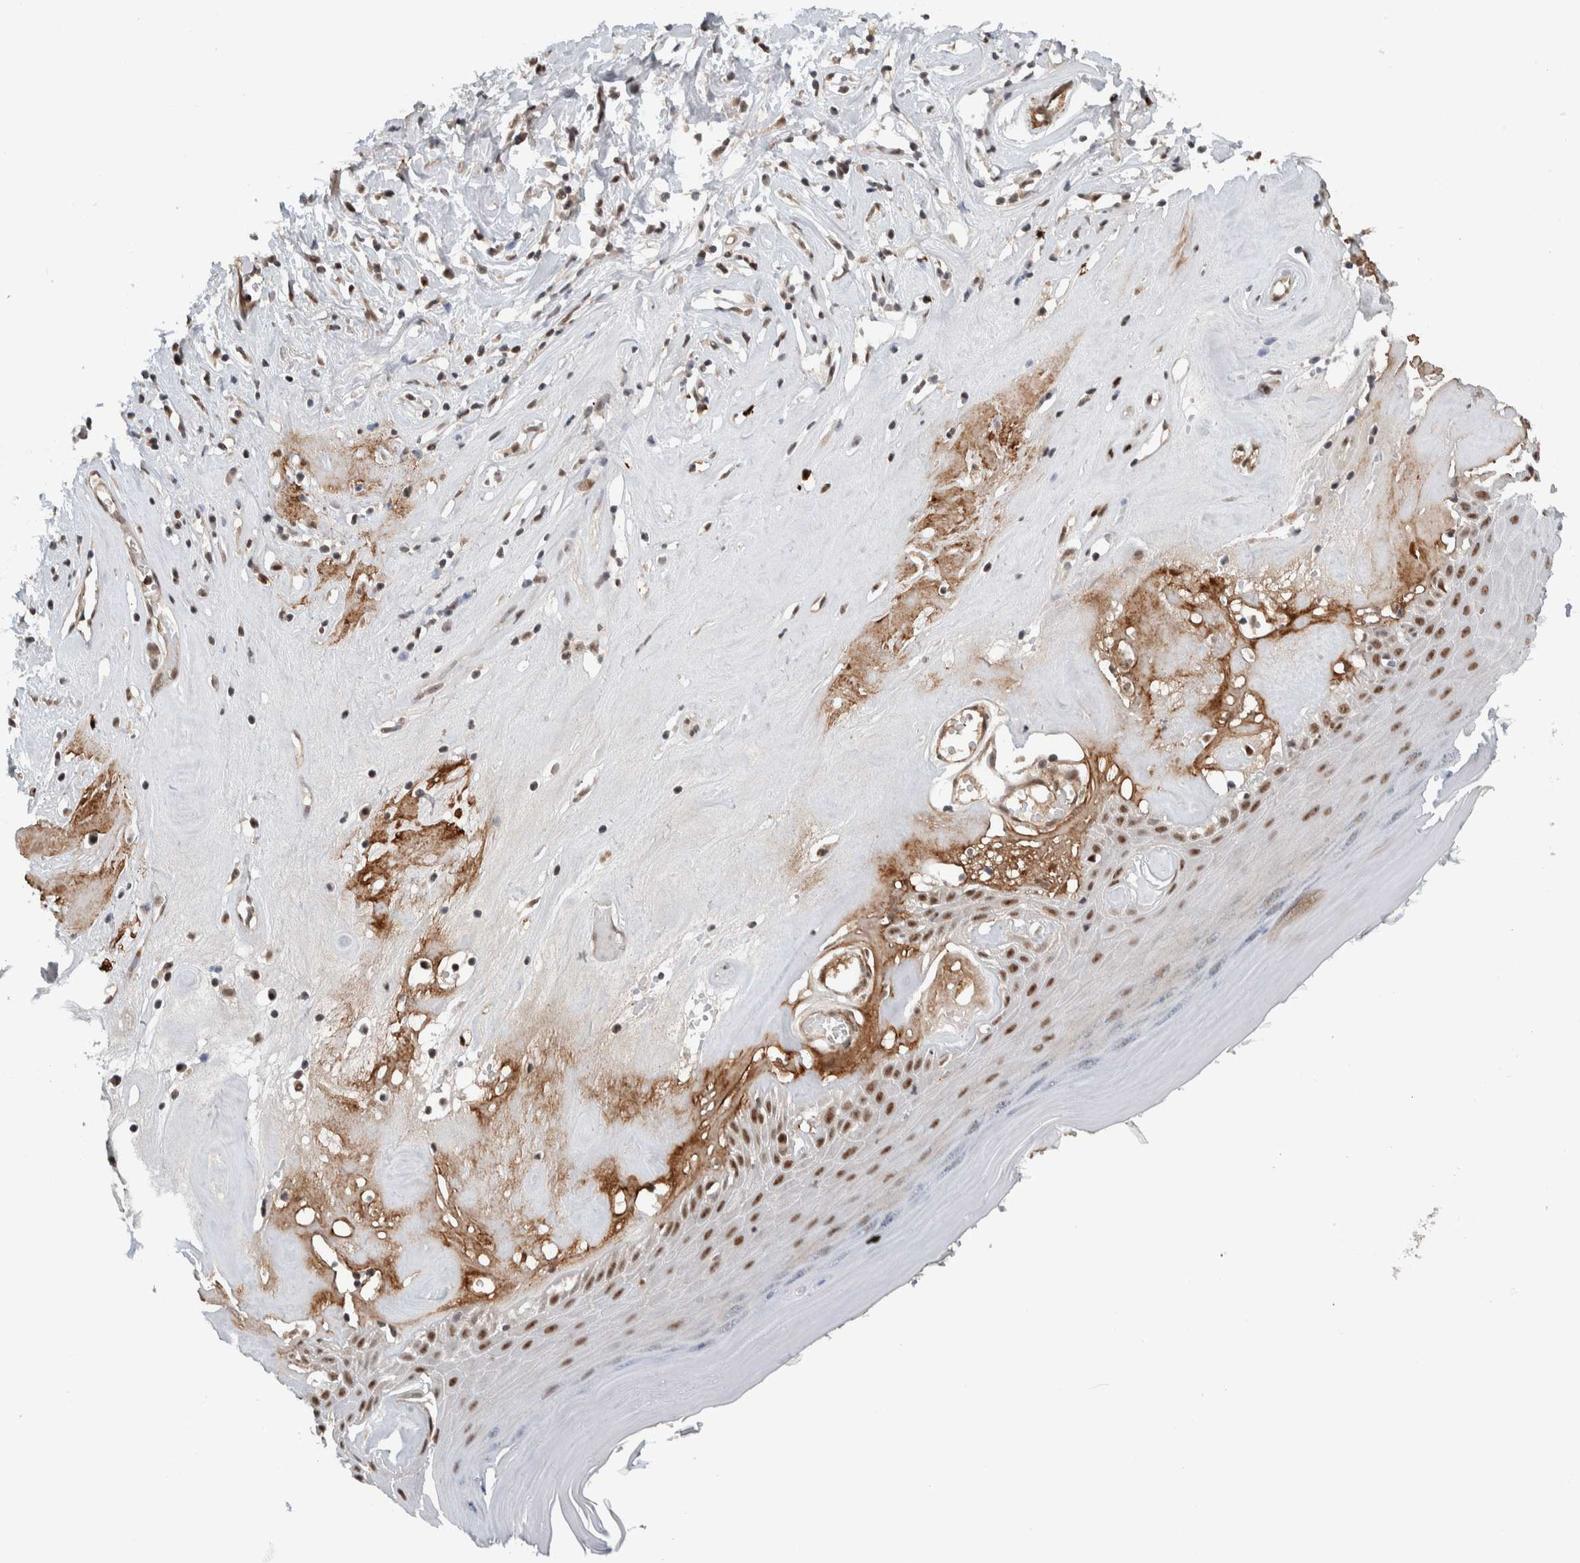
{"staining": {"intensity": "moderate", "quantity": ">75%", "location": "nuclear"}, "tissue": "skin", "cell_type": "Epidermal cells", "image_type": "normal", "snomed": [{"axis": "morphology", "description": "Normal tissue, NOS"}, {"axis": "morphology", "description": "Inflammation, NOS"}, {"axis": "topography", "description": "Vulva"}], "caption": "Immunohistochemistry staining of benign skin, which reveals medium levels of moderate nuclear expression in approximately >75% of epidermal cells indicating moderate nuclear protein expression. The staining was performed using DAB (brown) for protein detection and nuclei were counterstained in hematoxylin (blue).", "gene": "ZFP91", "patient": {"sex": "female", "age": 84}}